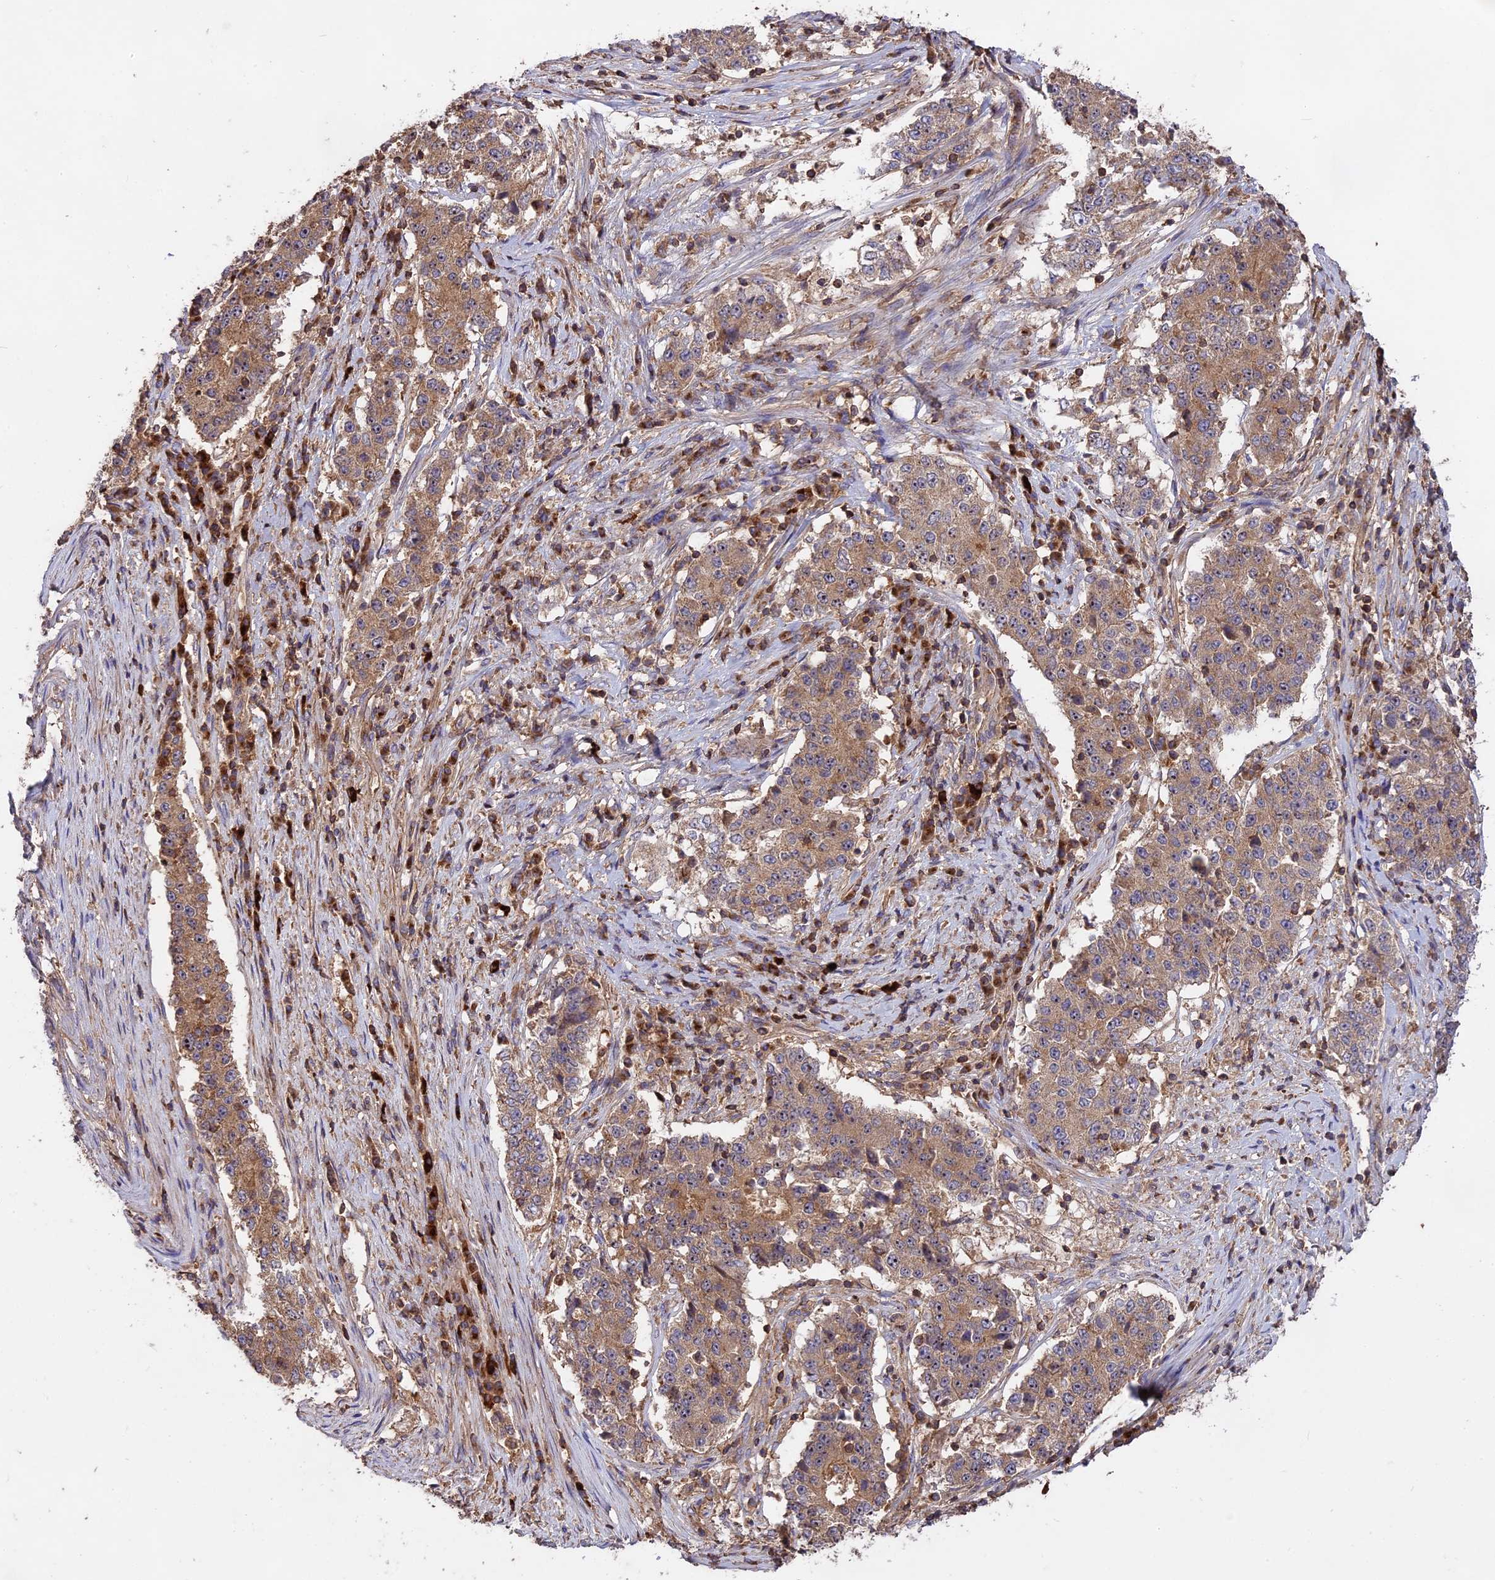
{"staining": {"intensity": "moderate", "quantity": ">75%", "location": "cytoplasmic/membranous"}, "tissue": "stomach cancer", "cell_type": "Tumor cells", "image_type": "cancer", "snomed": [{"axis": "morphology", "description": "Adenocarcinoma, NOS"}, {"axis": "topography", "description": "Stomach"}], "caption": "The histopathology image displays staining of adenocarcinoma (stomach), revealing moderate cytoplasmic/membranous protein positivity (brown color) within tumor cells.", "gene": "NUDT8", "patient": {"sex": "male", "age": 59}}